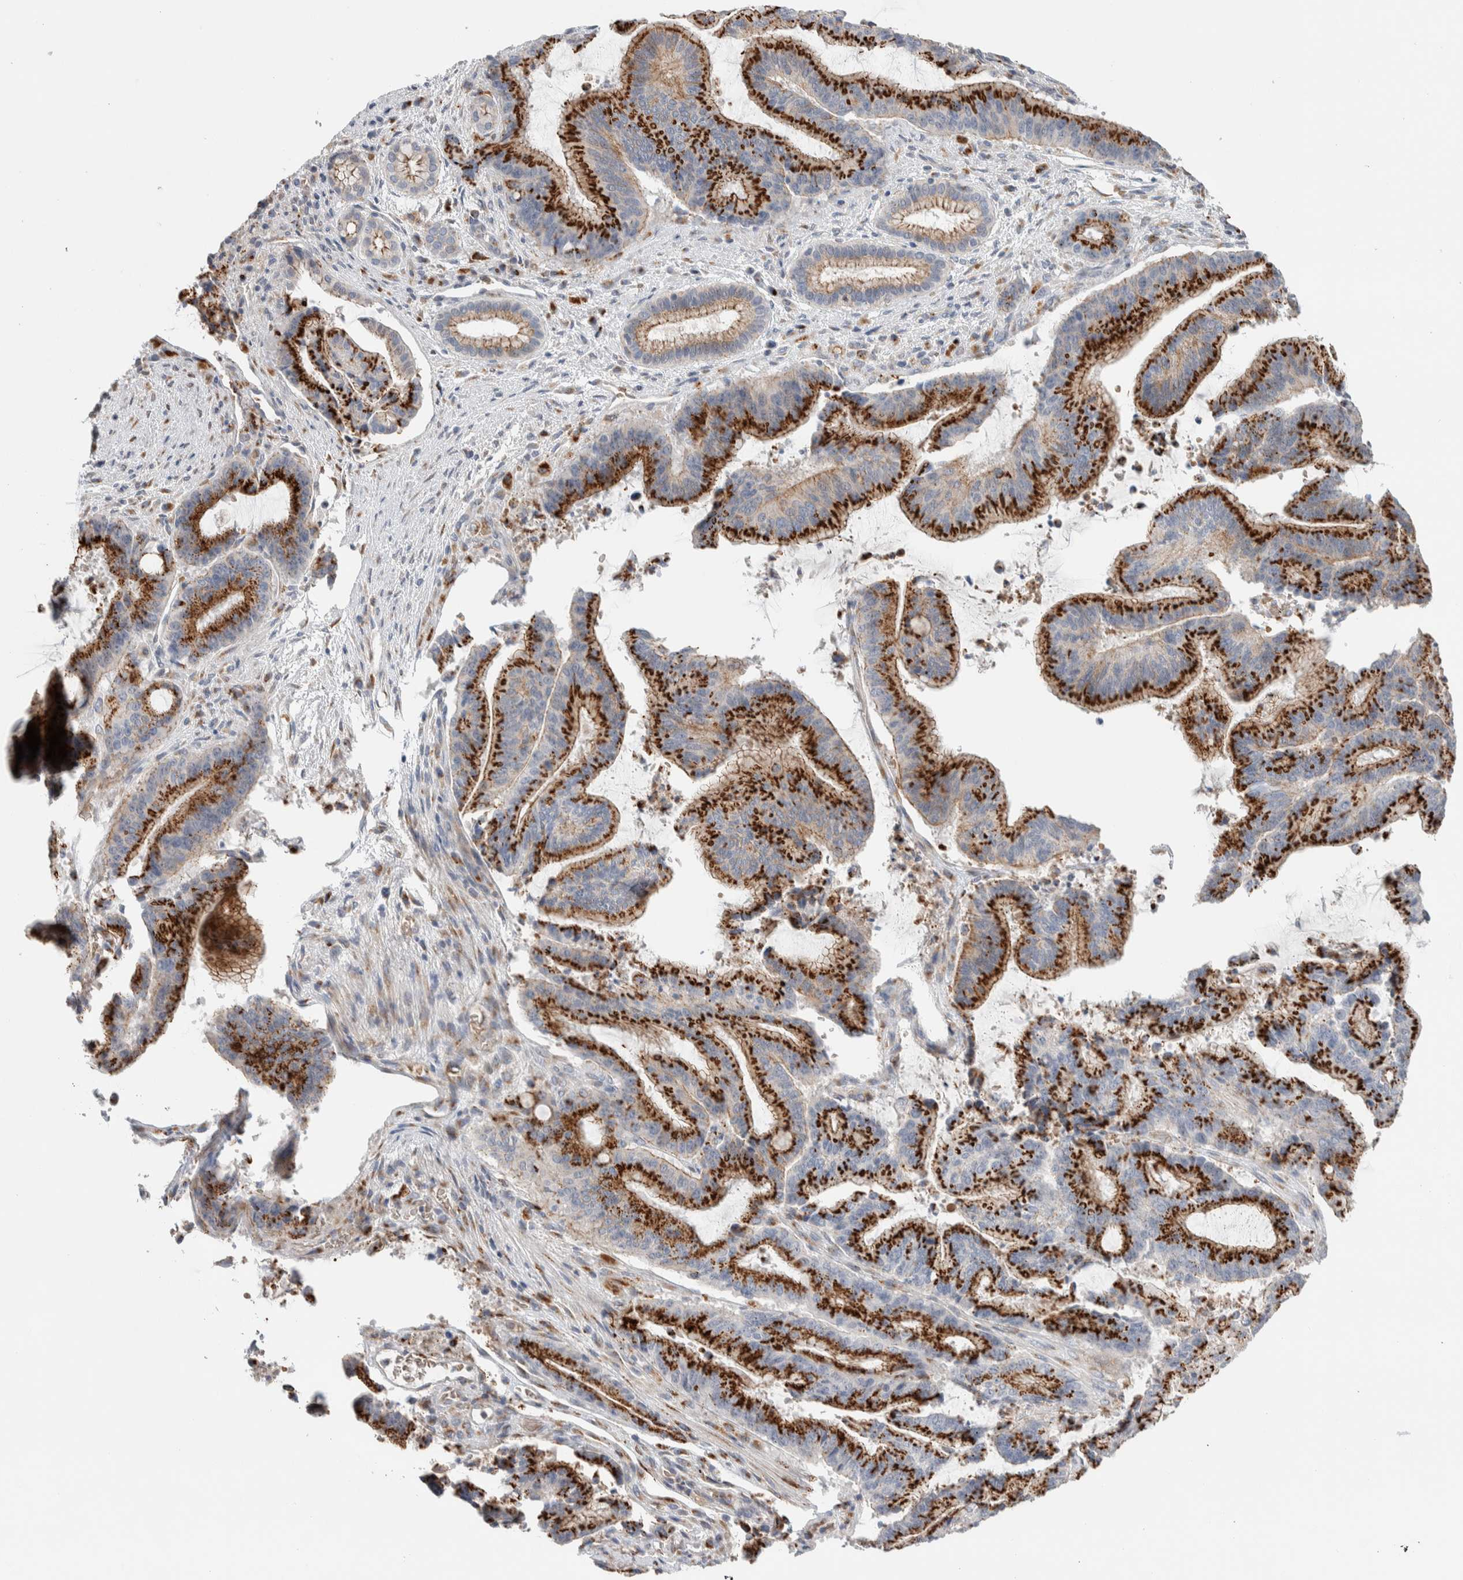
{"staining": {"intensity": "strong", "quantity": ">75%", "location": "cytoplasmic/membranous"}, "tissue": "liver cancer", "cell_type": "Tumor cells", "image_type": "cancer", "snomed": [{"axis": "morphology", "description": "Normal tissue, NOS"}, {"axis": "morphology", "description": "Cholangiocarcinoma"}, {"axis": "topography", "description": "Liver"}, {"axis": "topography", "description": "Peripheral nerve tissue"}], "caption": "Protein staining by immunohistochemistry (IHC) displays strong cytoplasmic/membranous positivity in about >75% of tumor cells in liver cancer (cholangiocarcinoma).", "gene": "SLC38A10", "patient": {"sex": "female", "age": 73}}